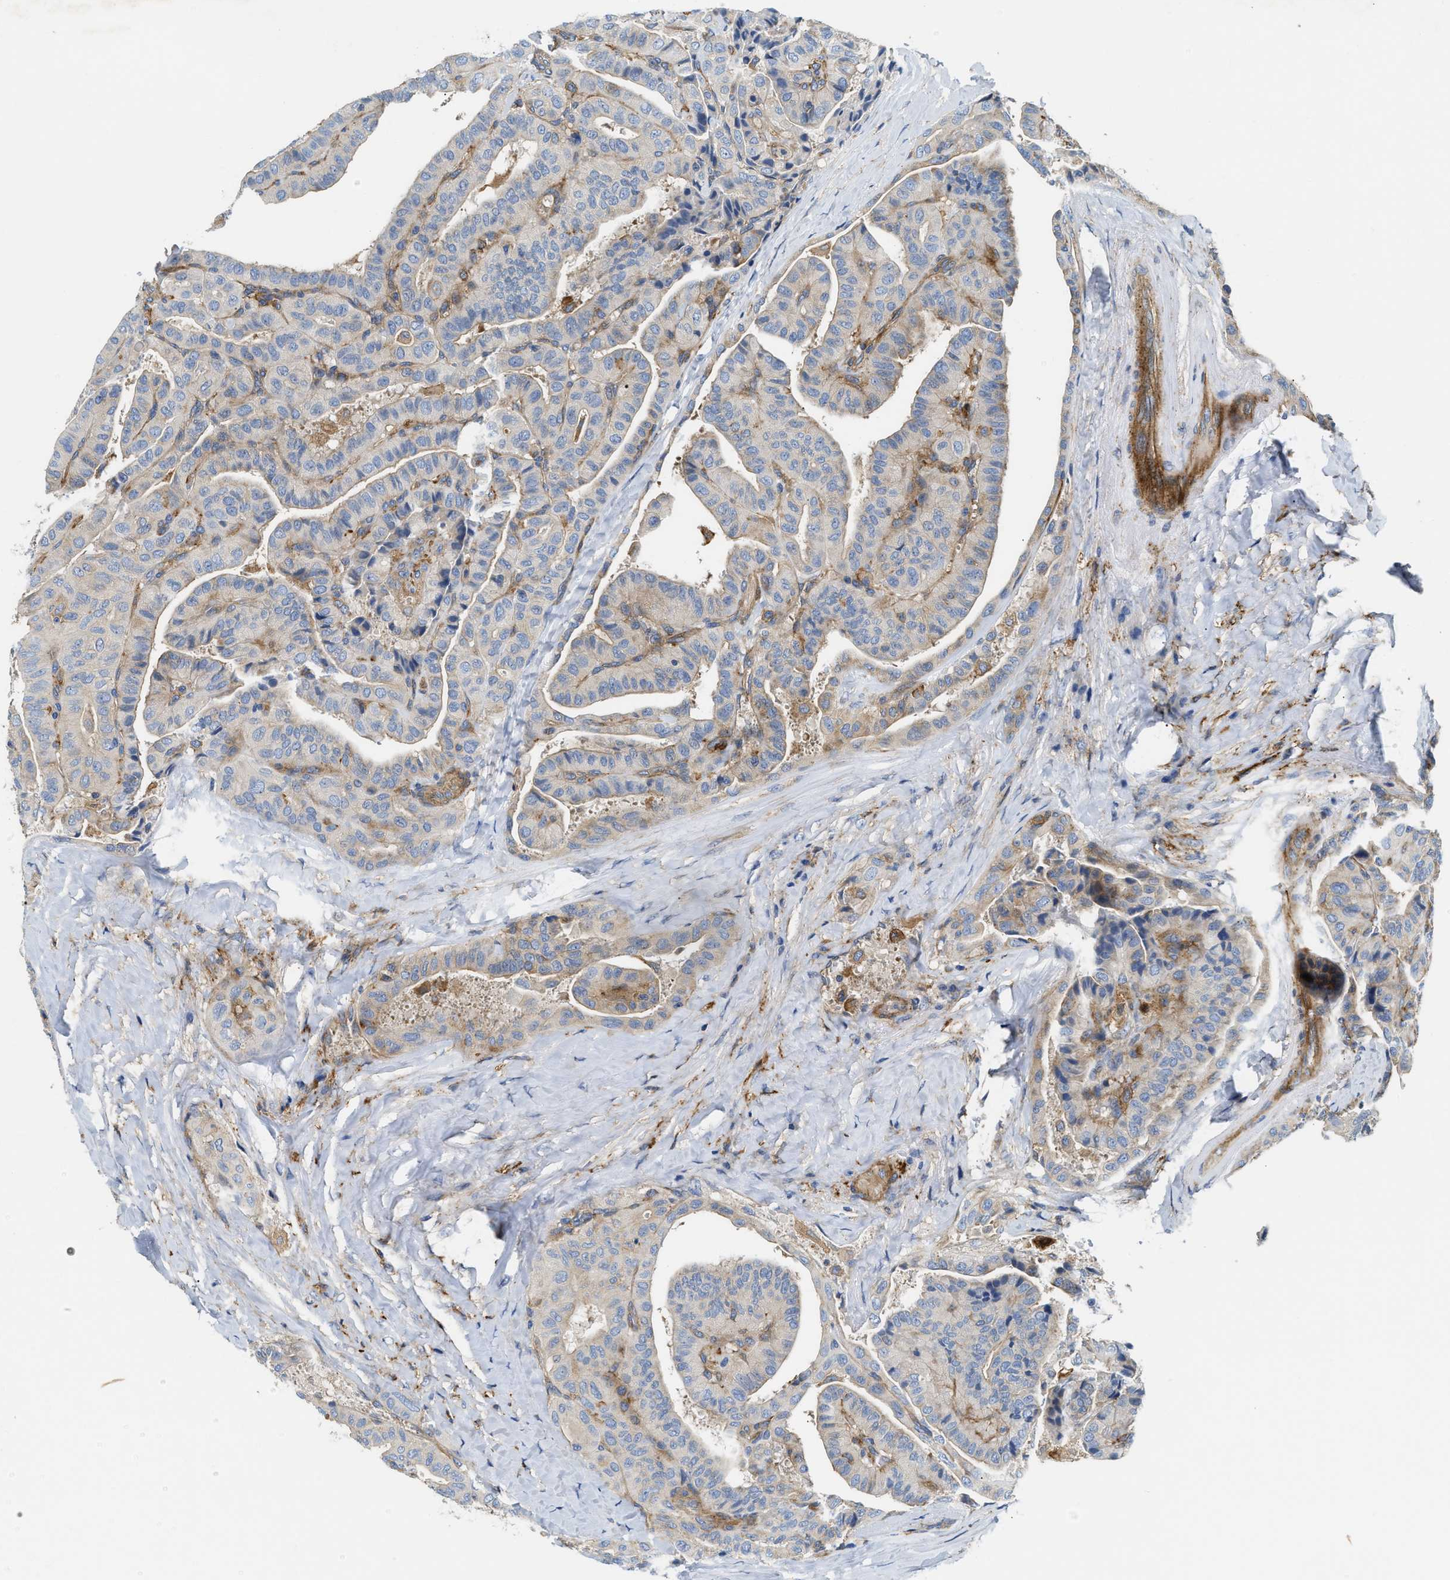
{"staining": {"intensity": "negative", "quantity": "none", "location": "none"}, "tissue": "thyroid cancer", "cell_type": "Tumor cells", "image_type": "cancer", "snomed": [{"axis": "morphology", "description": "Papillary adenocarcinoma, NOS"}, {"axis": "topography", "description": "Thyroid gland"}], "caption": "This is an immunohistochemistry (IHC) photomicrograph of human thyroid papillary adenocarcinoma. There is no staining in tumor cells.", "gene": "NSUN7", "patient": {"sex": "male", "age": 77}}